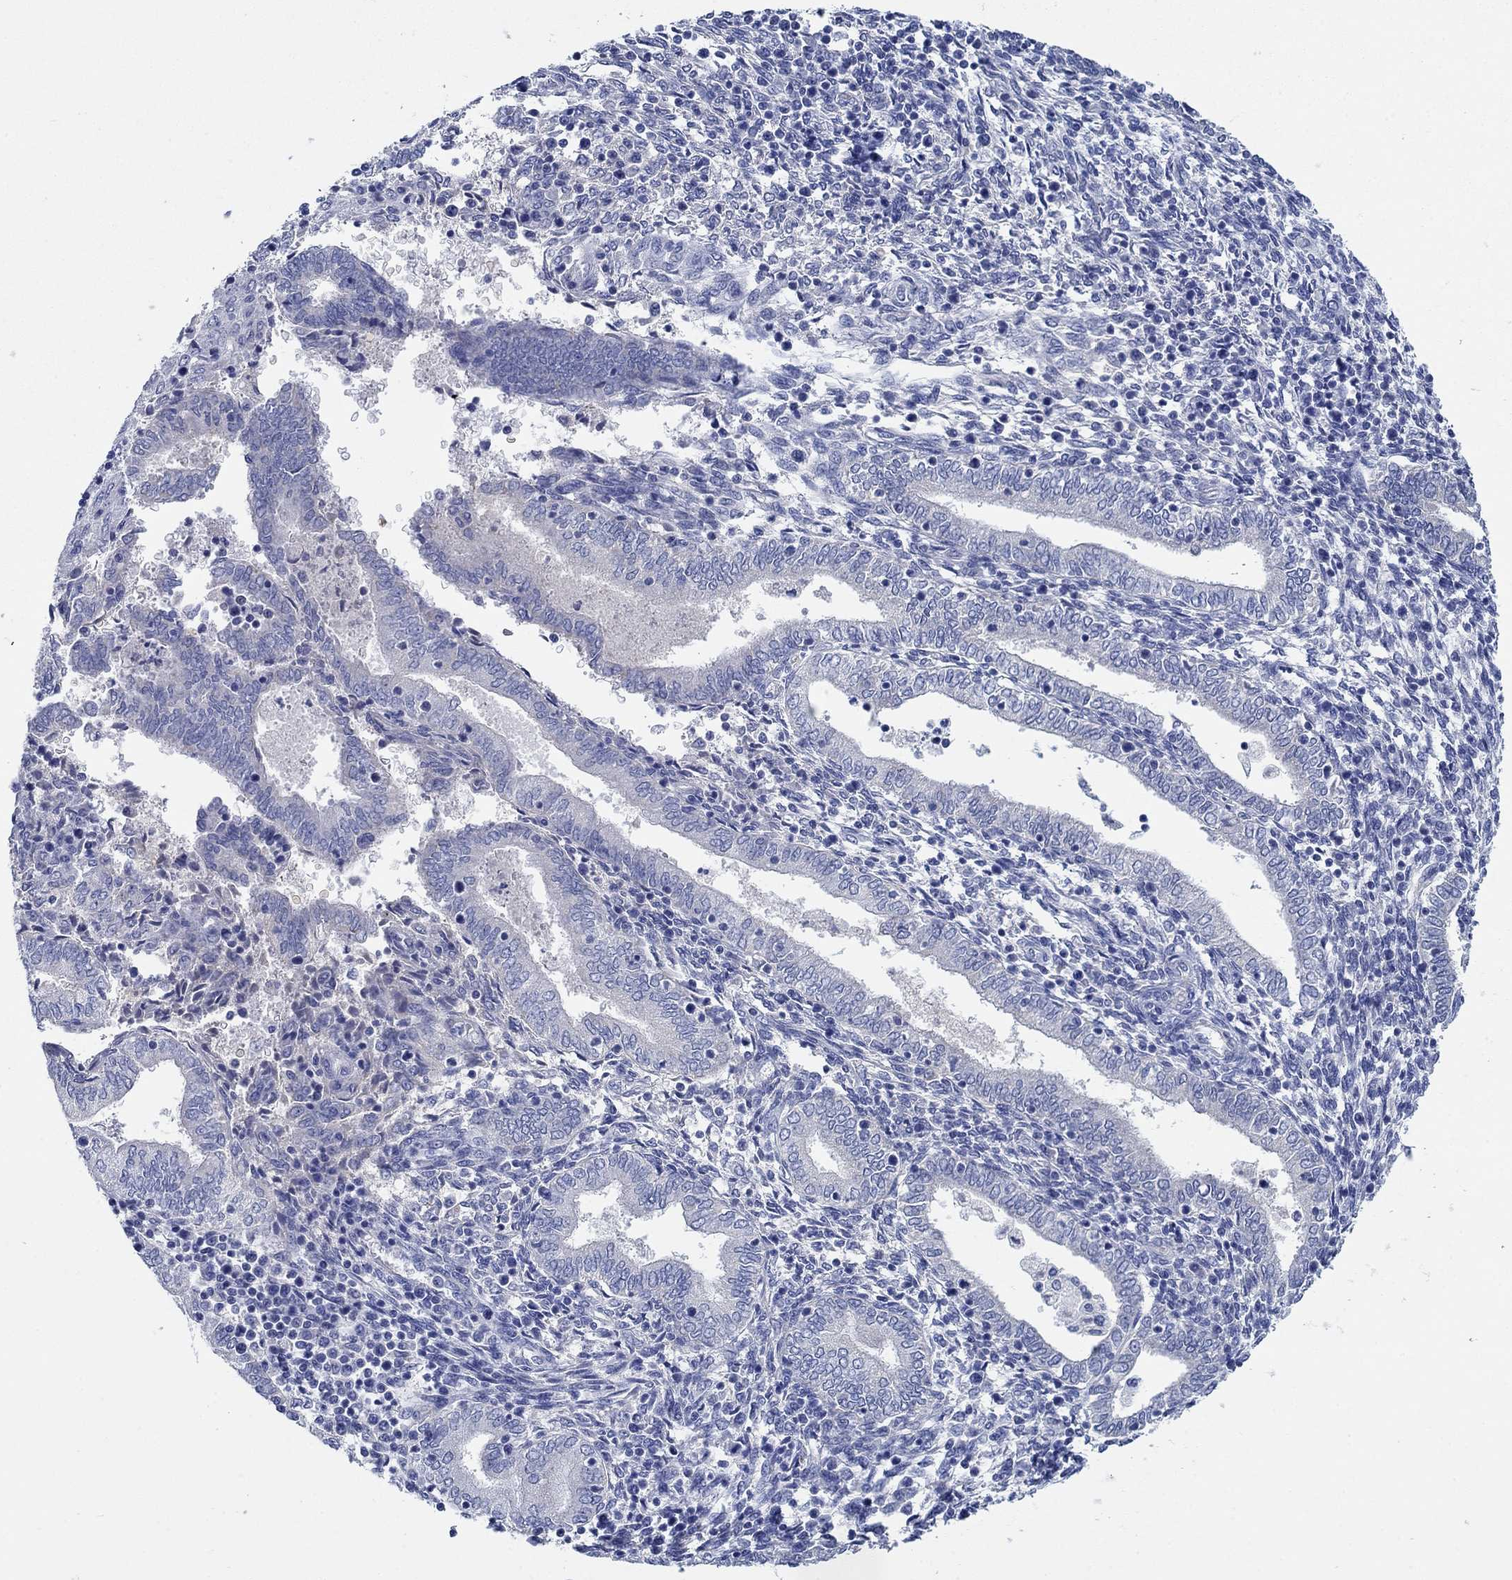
{"staining": {"intensity": "negative", "quantity": "none", "location": "none"}, "tissue": "endometrium", "cell_type": "Cells in endometrial stroma", "image_type": "normal", "snomed": [{"axis": "morphology", "description": "Normal tissue, NOS"}, {"axis": "topography", "description": "Endometrium"}], "caption": "Human endometrium stained for a protein using immunohistochemistry (IHC) displays no expression in cells in endometrial stroma.", "gene": "ENSG00000251537", "patient": {"sex": "female", "age": 42}}